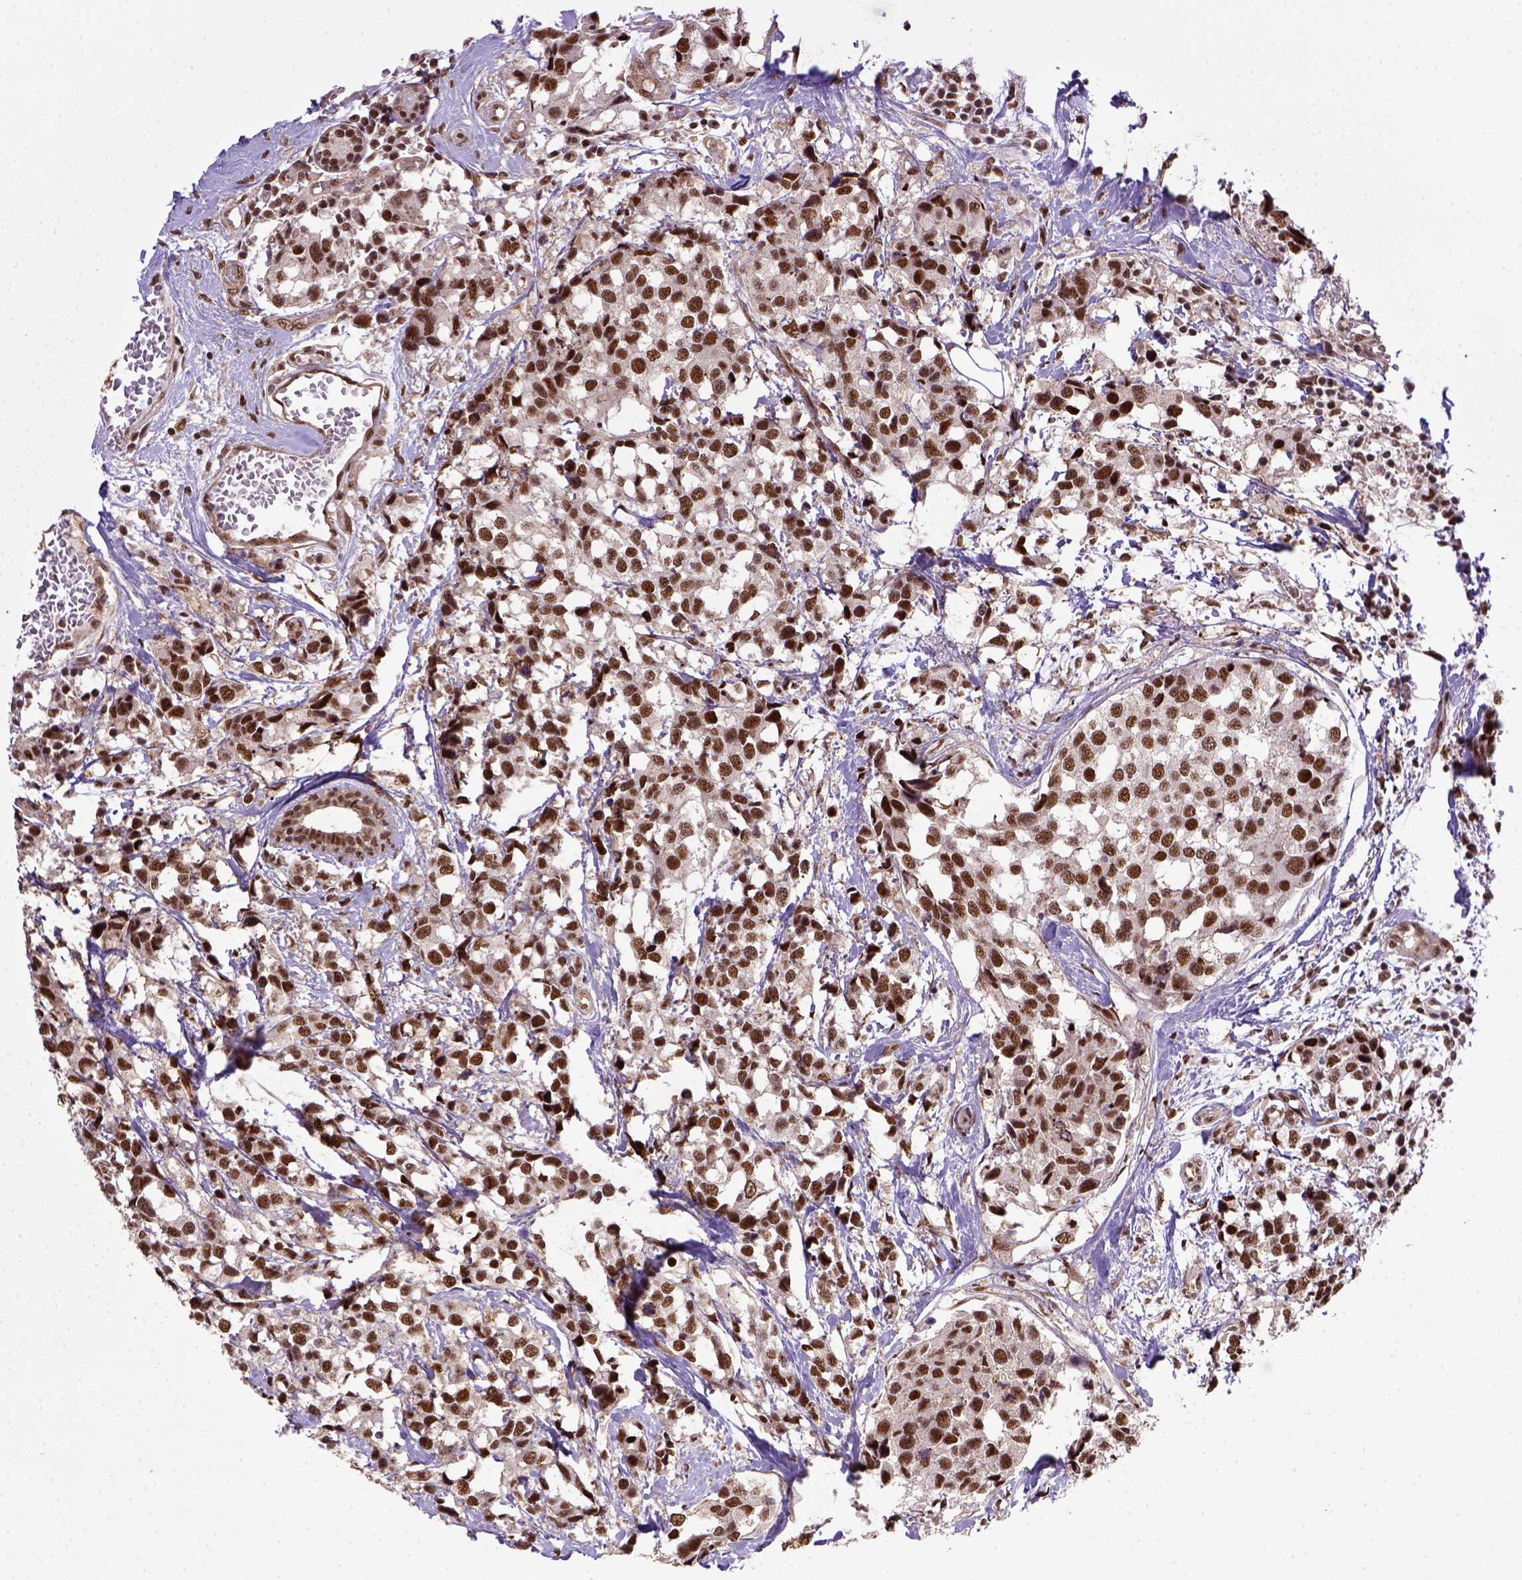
{"staining": {"intensity": "strong", "quantity": ">75%", "location": "nuclear"}, "tissue": "breast cancer", "cell_type": "Tumor cells", "image_type": "cancer", "snomed": [{"axis": "morphology", "description": "Lobular carcinoma"}, {"axis": "topography", "description": "Breast"}], "caption": "An immunohistochemistry histopathology image of tumor tissue is shown. Protein staining in brown shows strong nuclear positivity in breast cancer within tumor cells.", "gene": "PPIG", "patient": {"sex": "female", "age": 59}}